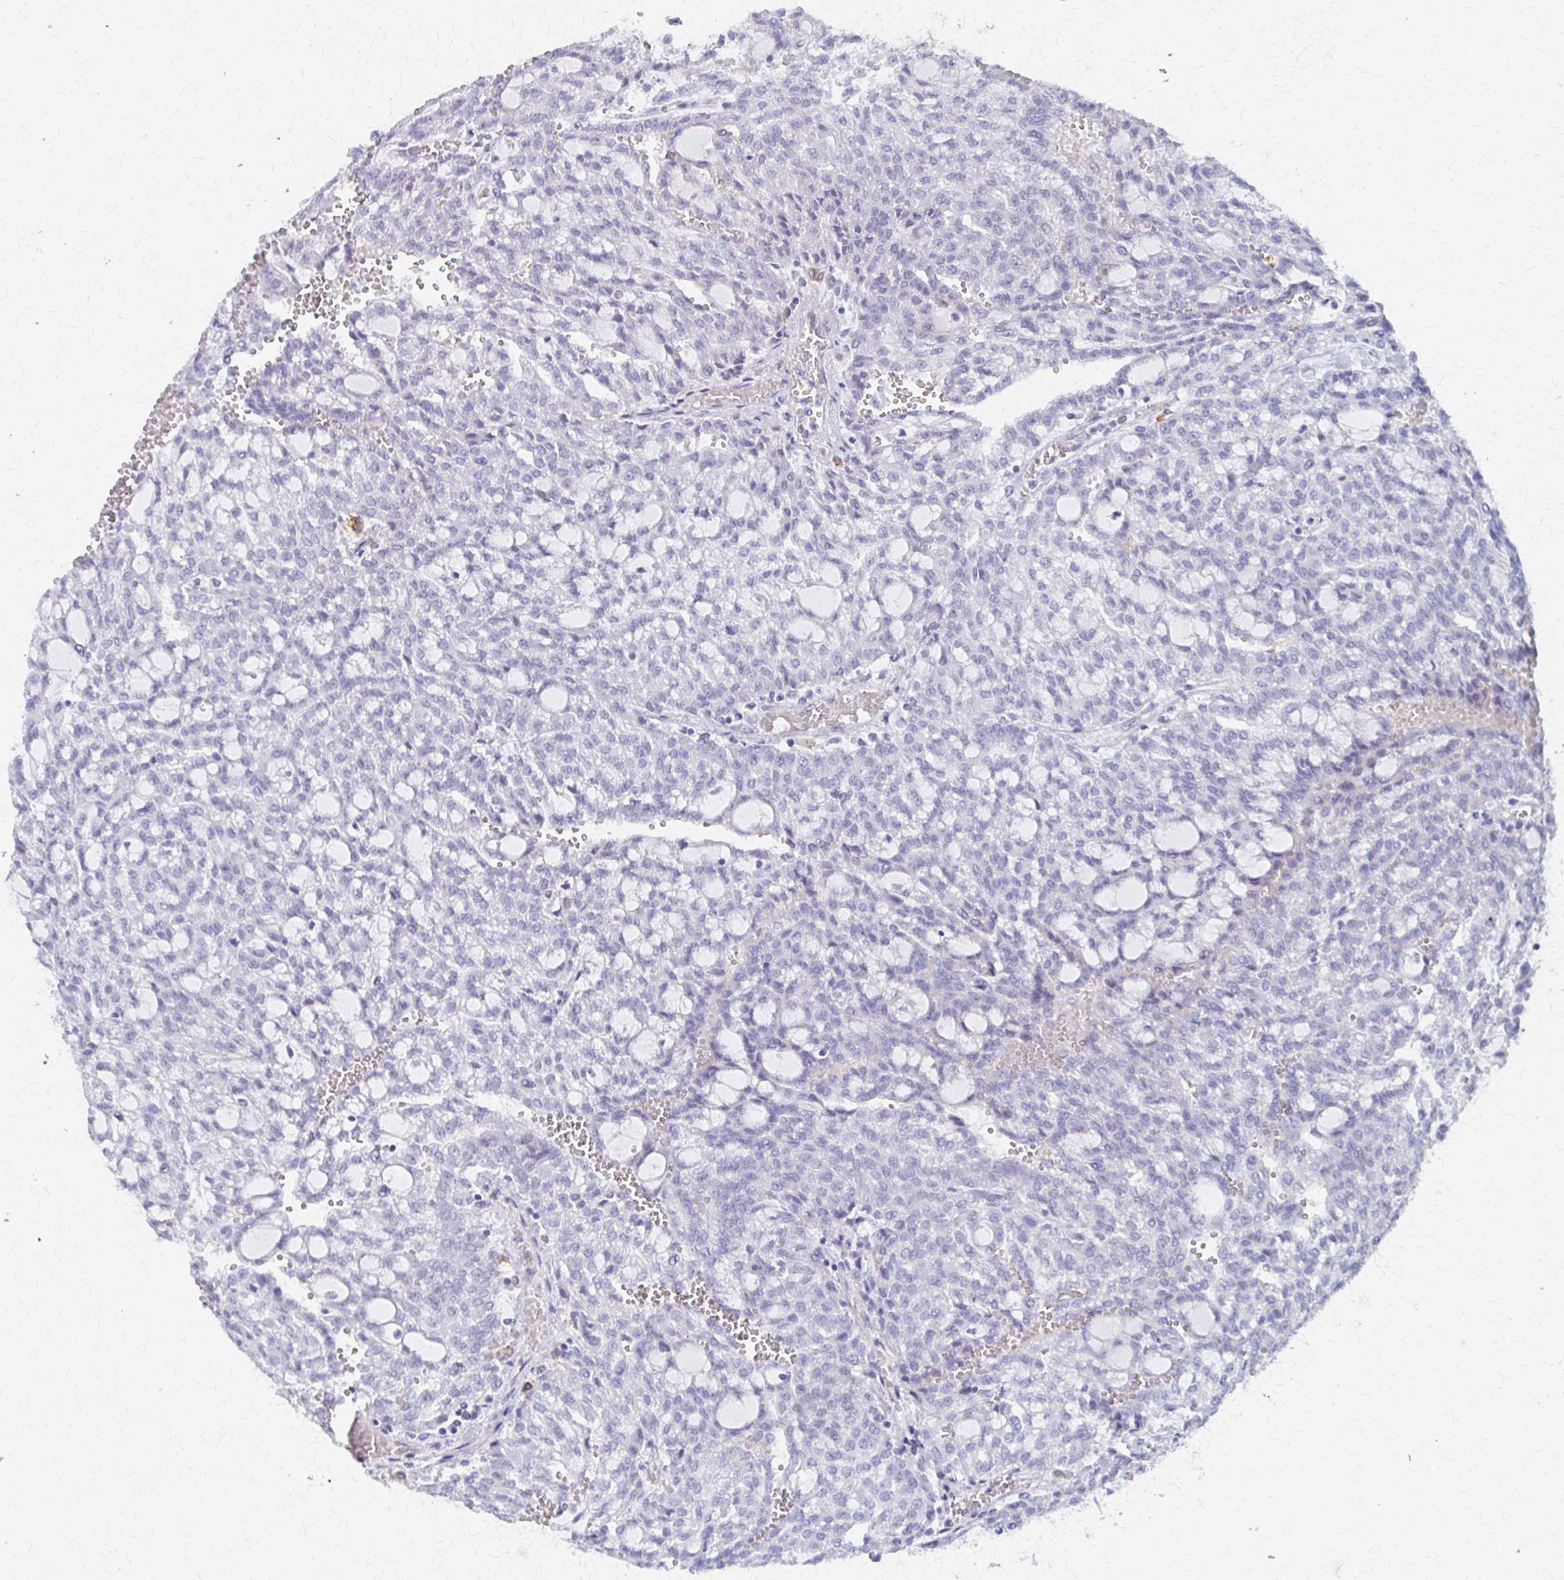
{"staining": {"intensity": "negative", "quantity": "none", "location": "none"}, "tissue": "renal cancer", "cell_type": "Tumor cells", "image_type": "cancer", "snomed": [{"axis": "morphology", "description": "Adenocarcinoma, NOS"}, {"axis": "topography", "description": "Kidney"}], "caption": "Adenocarcinoma (renal) stained for a protein using immunohistochemistry (IHC) displays no expression tumor cells.", "gene": "MS4A2", "patient": {"sex": "male", "age": 63}}